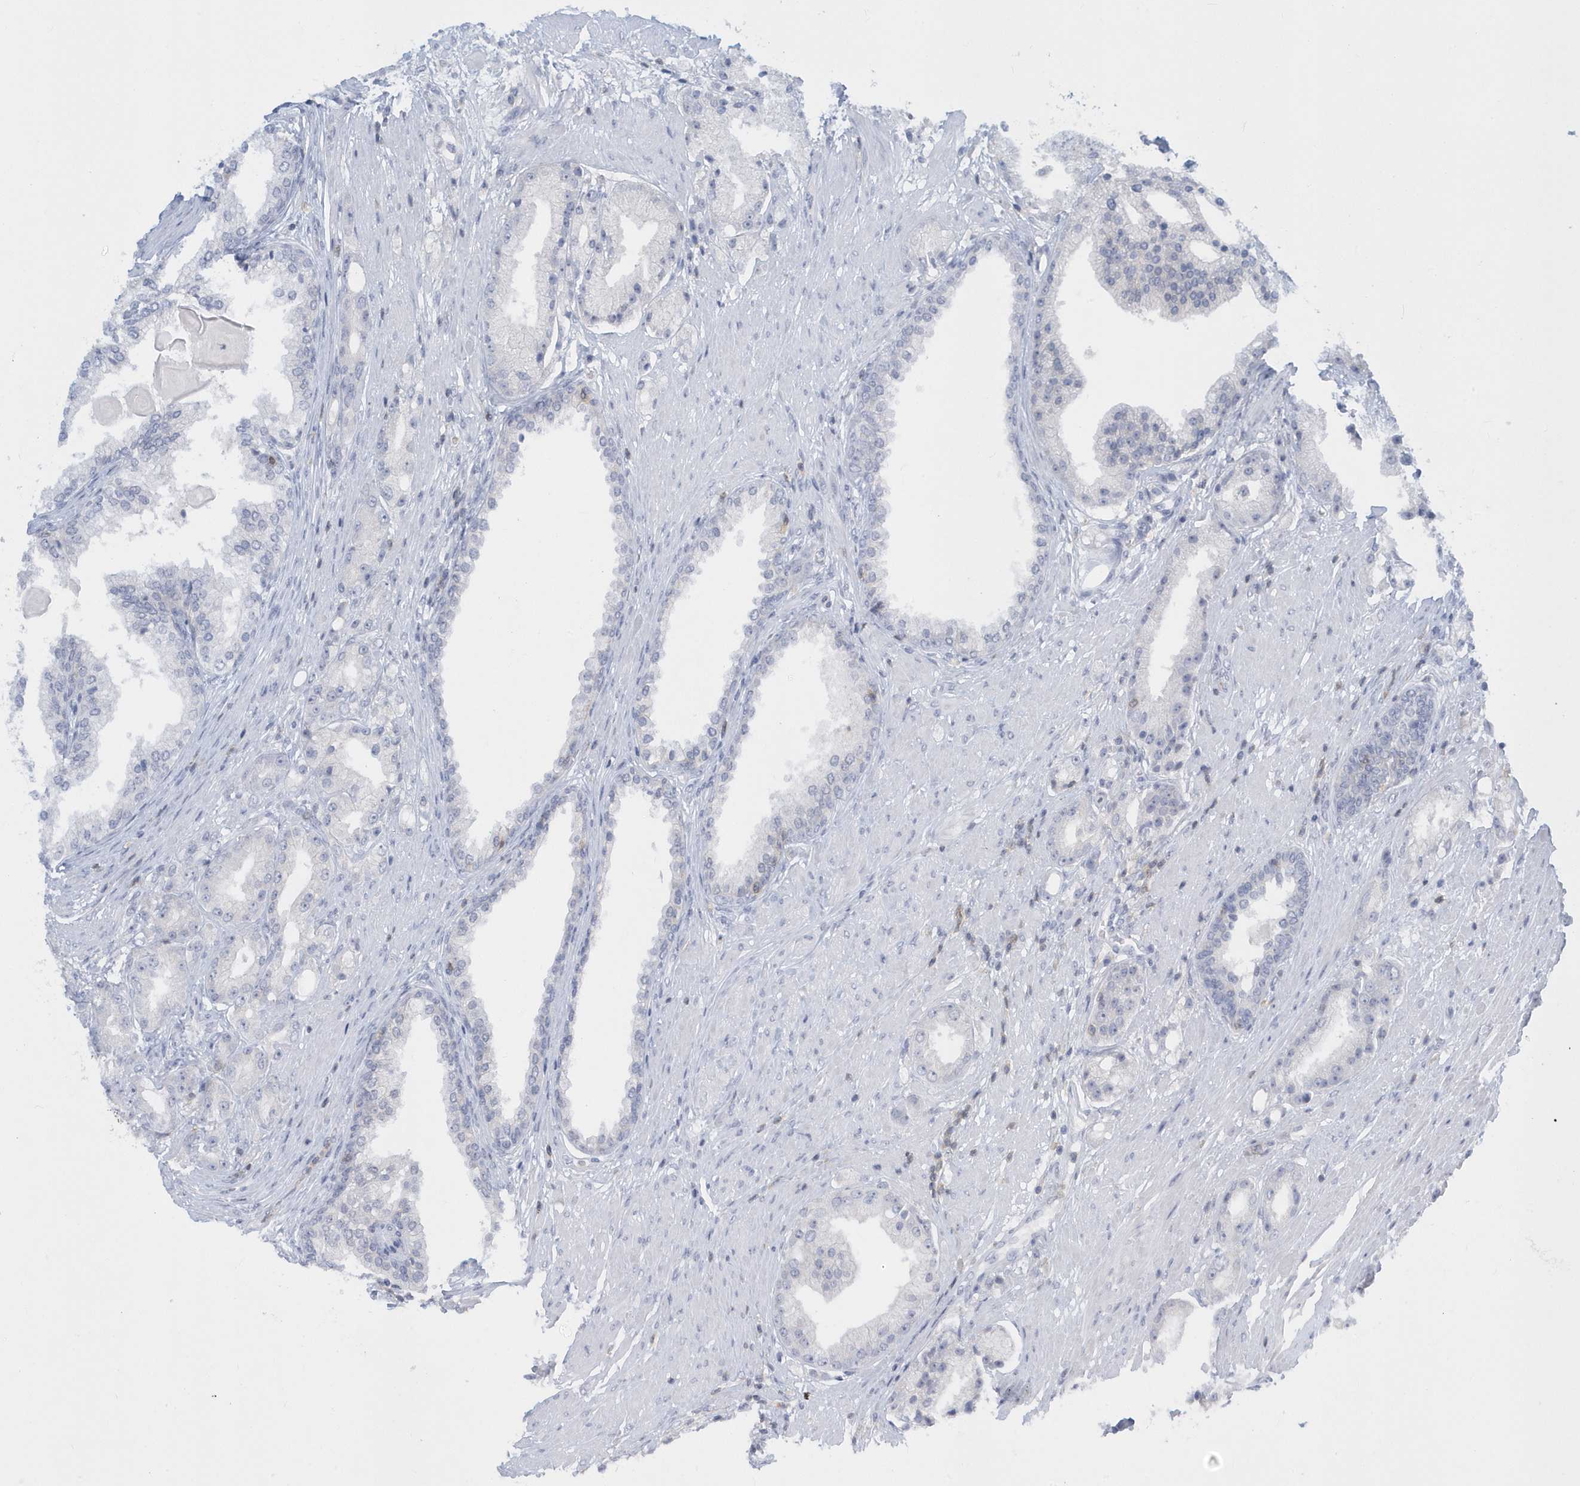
{"staining": {"intensity": "negative", "quantity": "none", "location": "none"}, "tissue": "prostate cancer", "cell_type": "Tumor cells", "image_type": "cancer", "snomed": [{"axis": "morphology", "description": "Adenocarcinoma, Low grade"}, {"axis": "topography", "description": "Prostate"}], "caption": "Immunohistochemistry photomicrograph of neoplastic tissue: human prostate cancer stained with DAB (3,3'-diaminobenzidine) shows no significant protein expression in tumor cells.", "gene": "PSD4", "patient": {"sex": "male", "age": 67}}